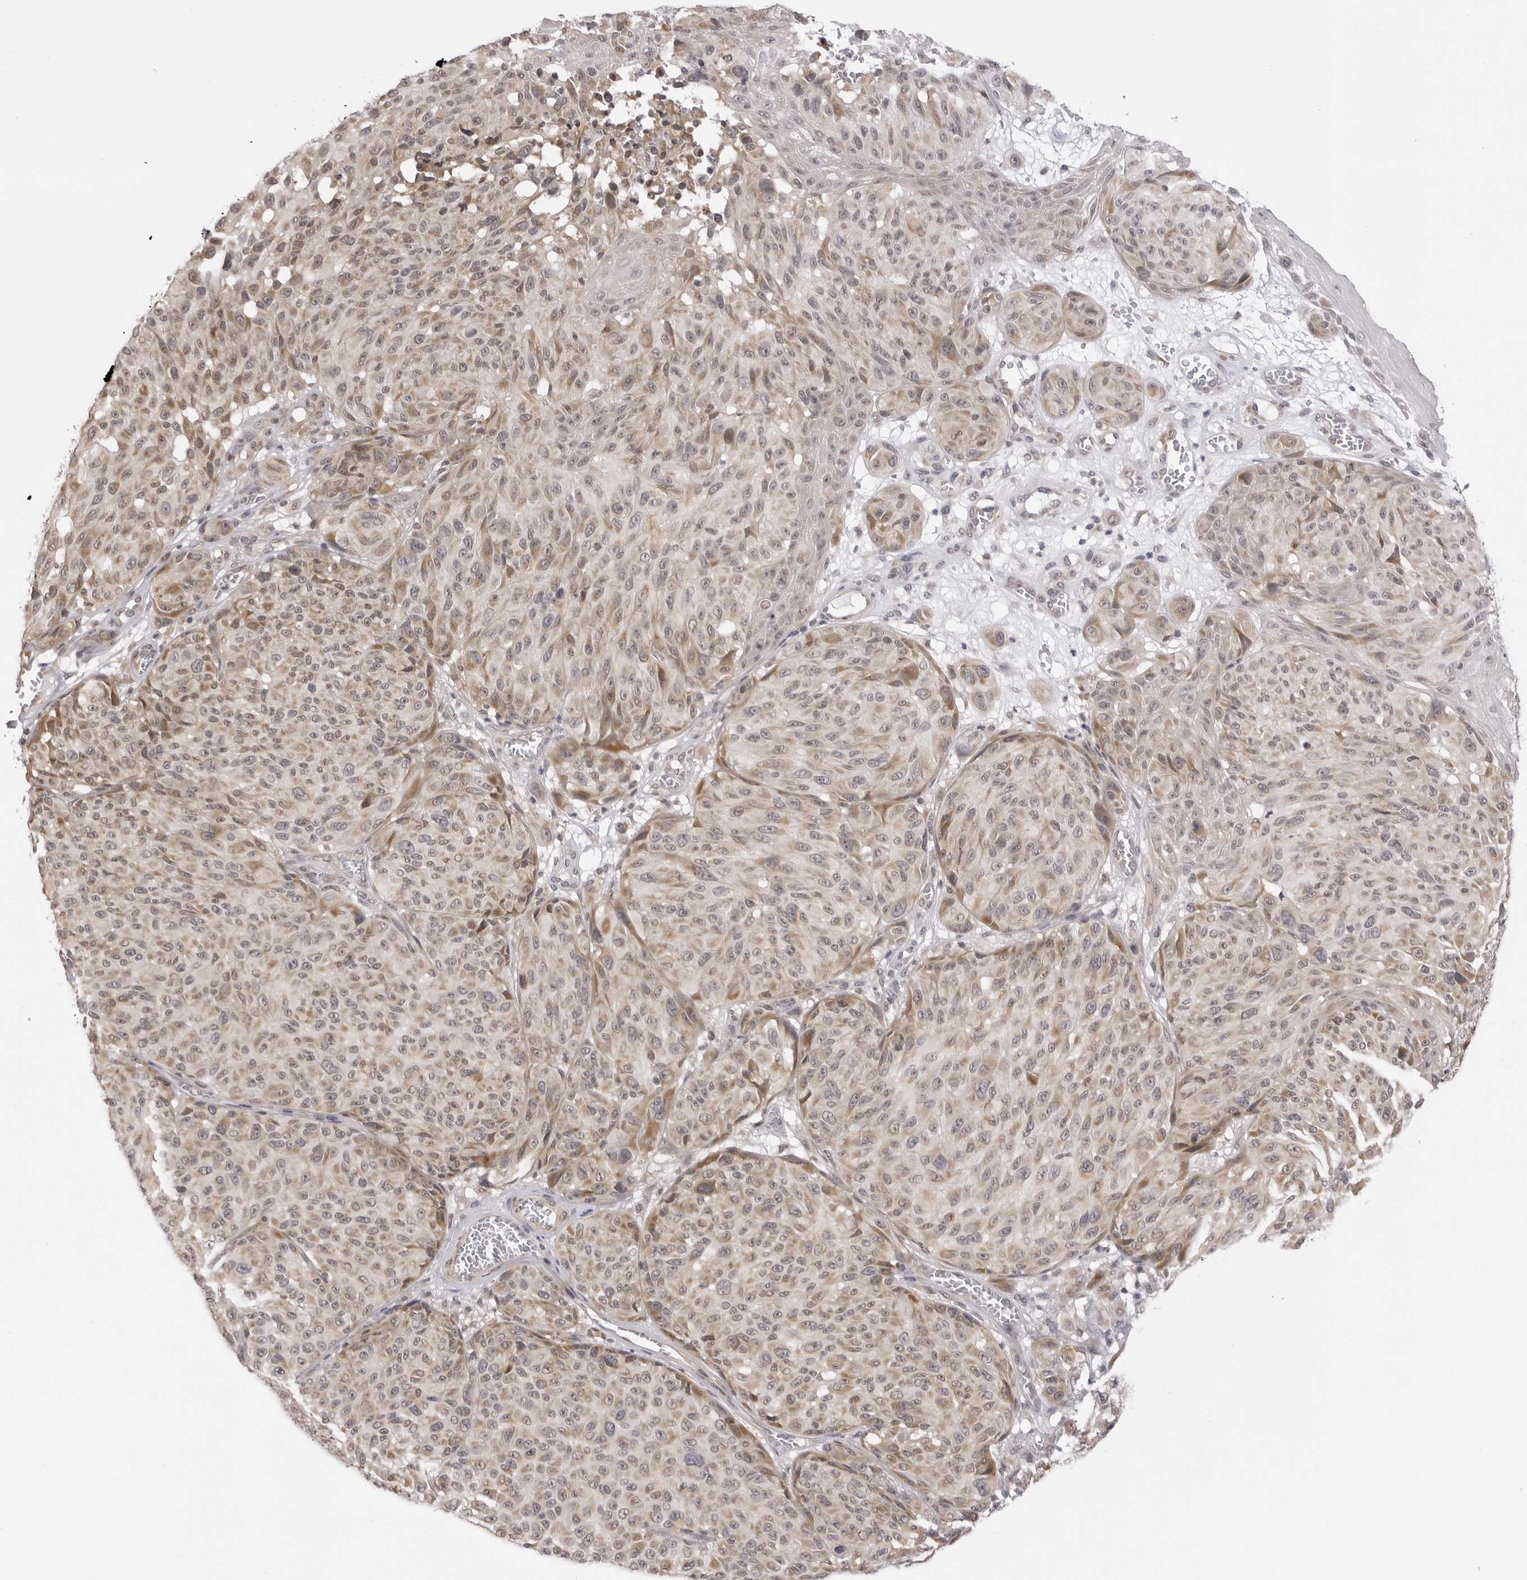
{"staining": {"intensity": "weak", "quantity": "25%-75%", "location": "cytoplasmic/membranous"}, "tissue": "melanoma", "cell_type": "Tumor cells", "image_type": "cancer", "snomed": [{"axis": "morphology", "description": "Malignant melanoma, NOS"}, {"axis": "topography", "description": "Skin"}], "caption": "DAB immunohistochemical staining of human malignant melanoma exhibits weak cytoplasmic/membranous protein staining in approximately 25%-75% of tumor cells.", "gene": "ZC3H11A", "patient": {"sex": "male", "age": 83}}